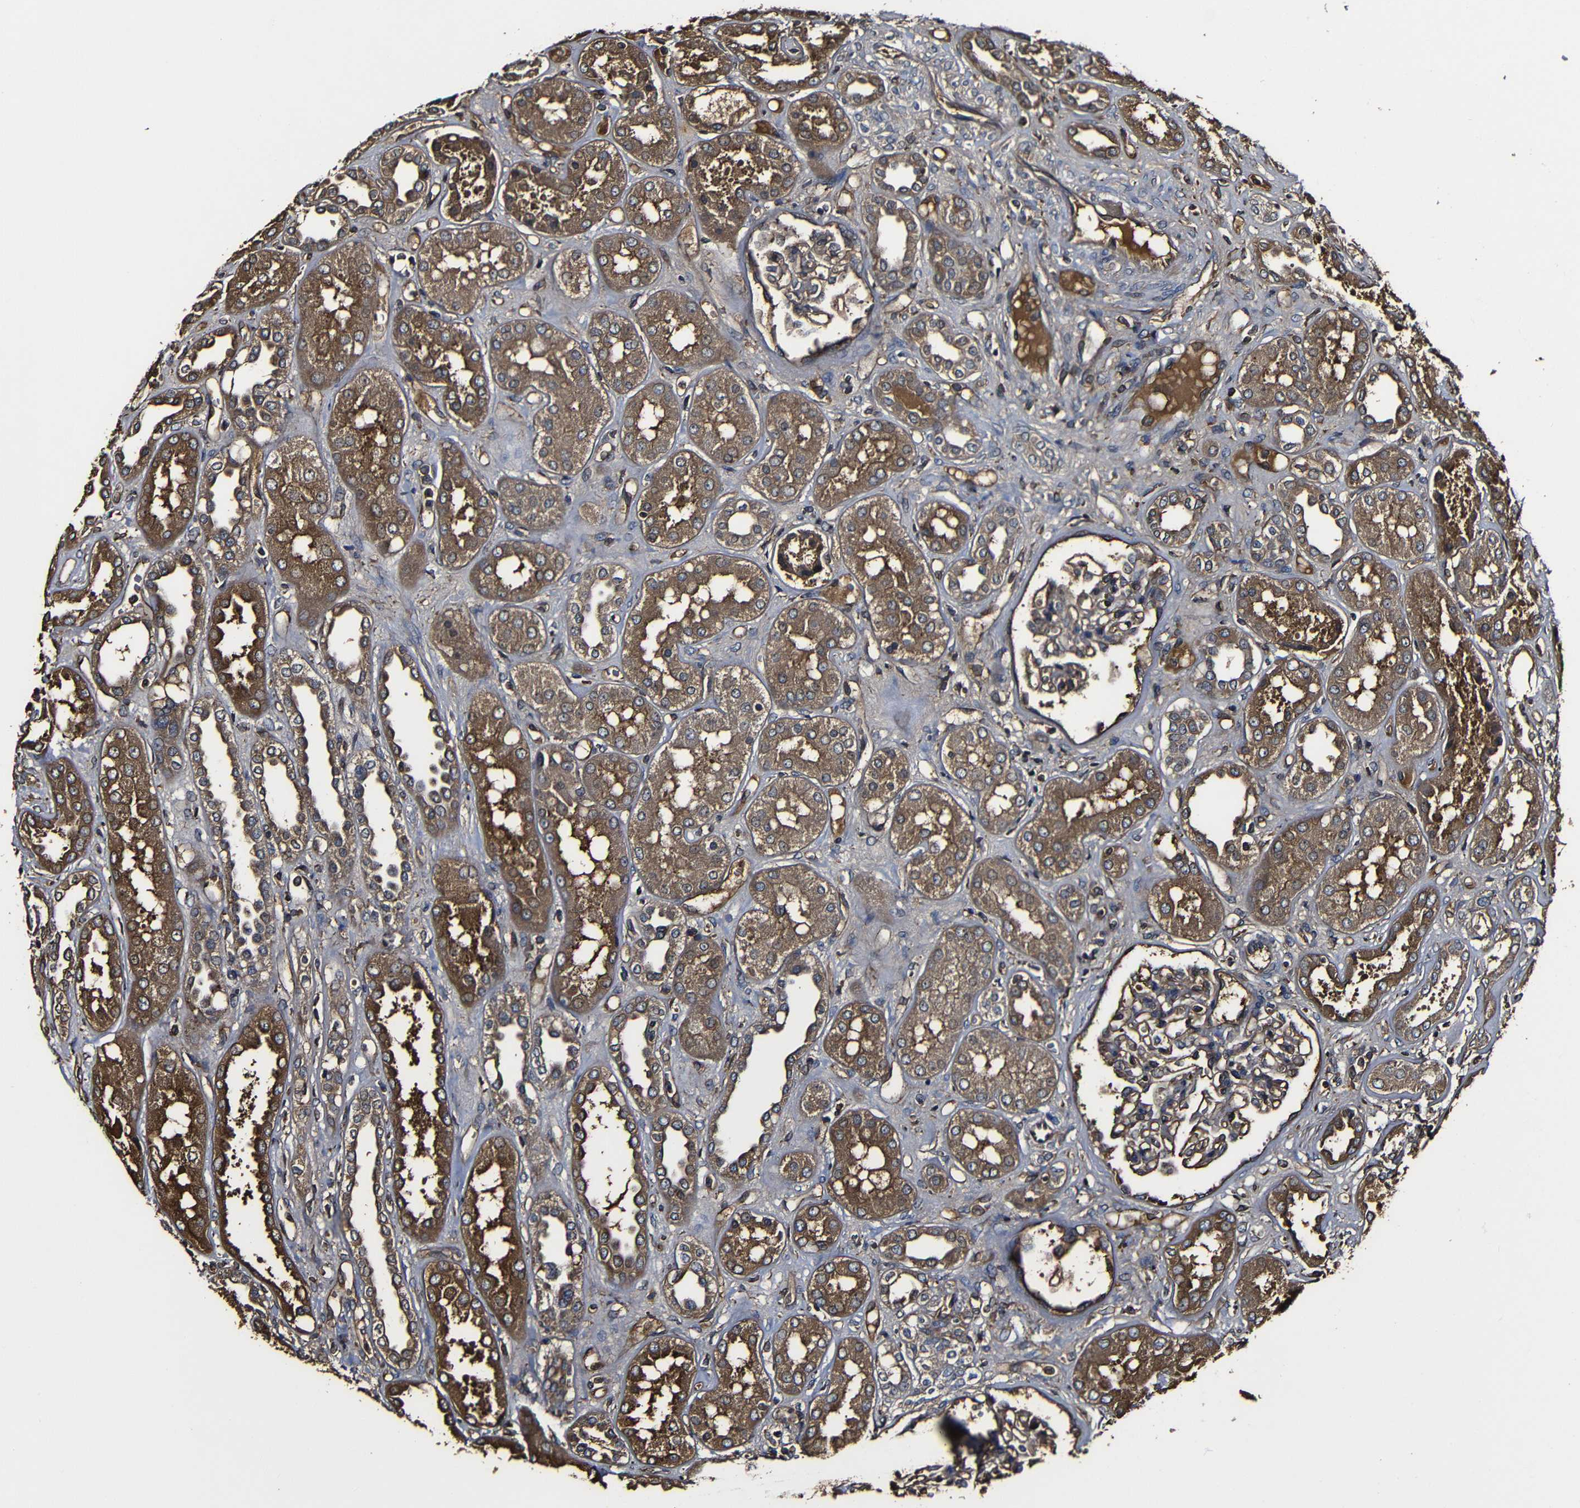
{"staining": {"intensity": "moderate", "quantity": "25%-75%", "location": "cytoplasmic/membranous"}, "tissue": "kidney", "cell_type": "Cells in glomeruli", "image_type": "normal", "snomed": [{"axis": "morphology", "description": "Normal tissue, NOS"}, {"axis": "topography", "description": "Kidney"}], "caption": "Immunohistochemical staining of benign kidney exhibits medium levels of moderate cytoplasmic/membranous staining in about 25%-75% of cells in glomeruli.", "gene": "MSN", "patient": {"sex": "male", "age": 59}}